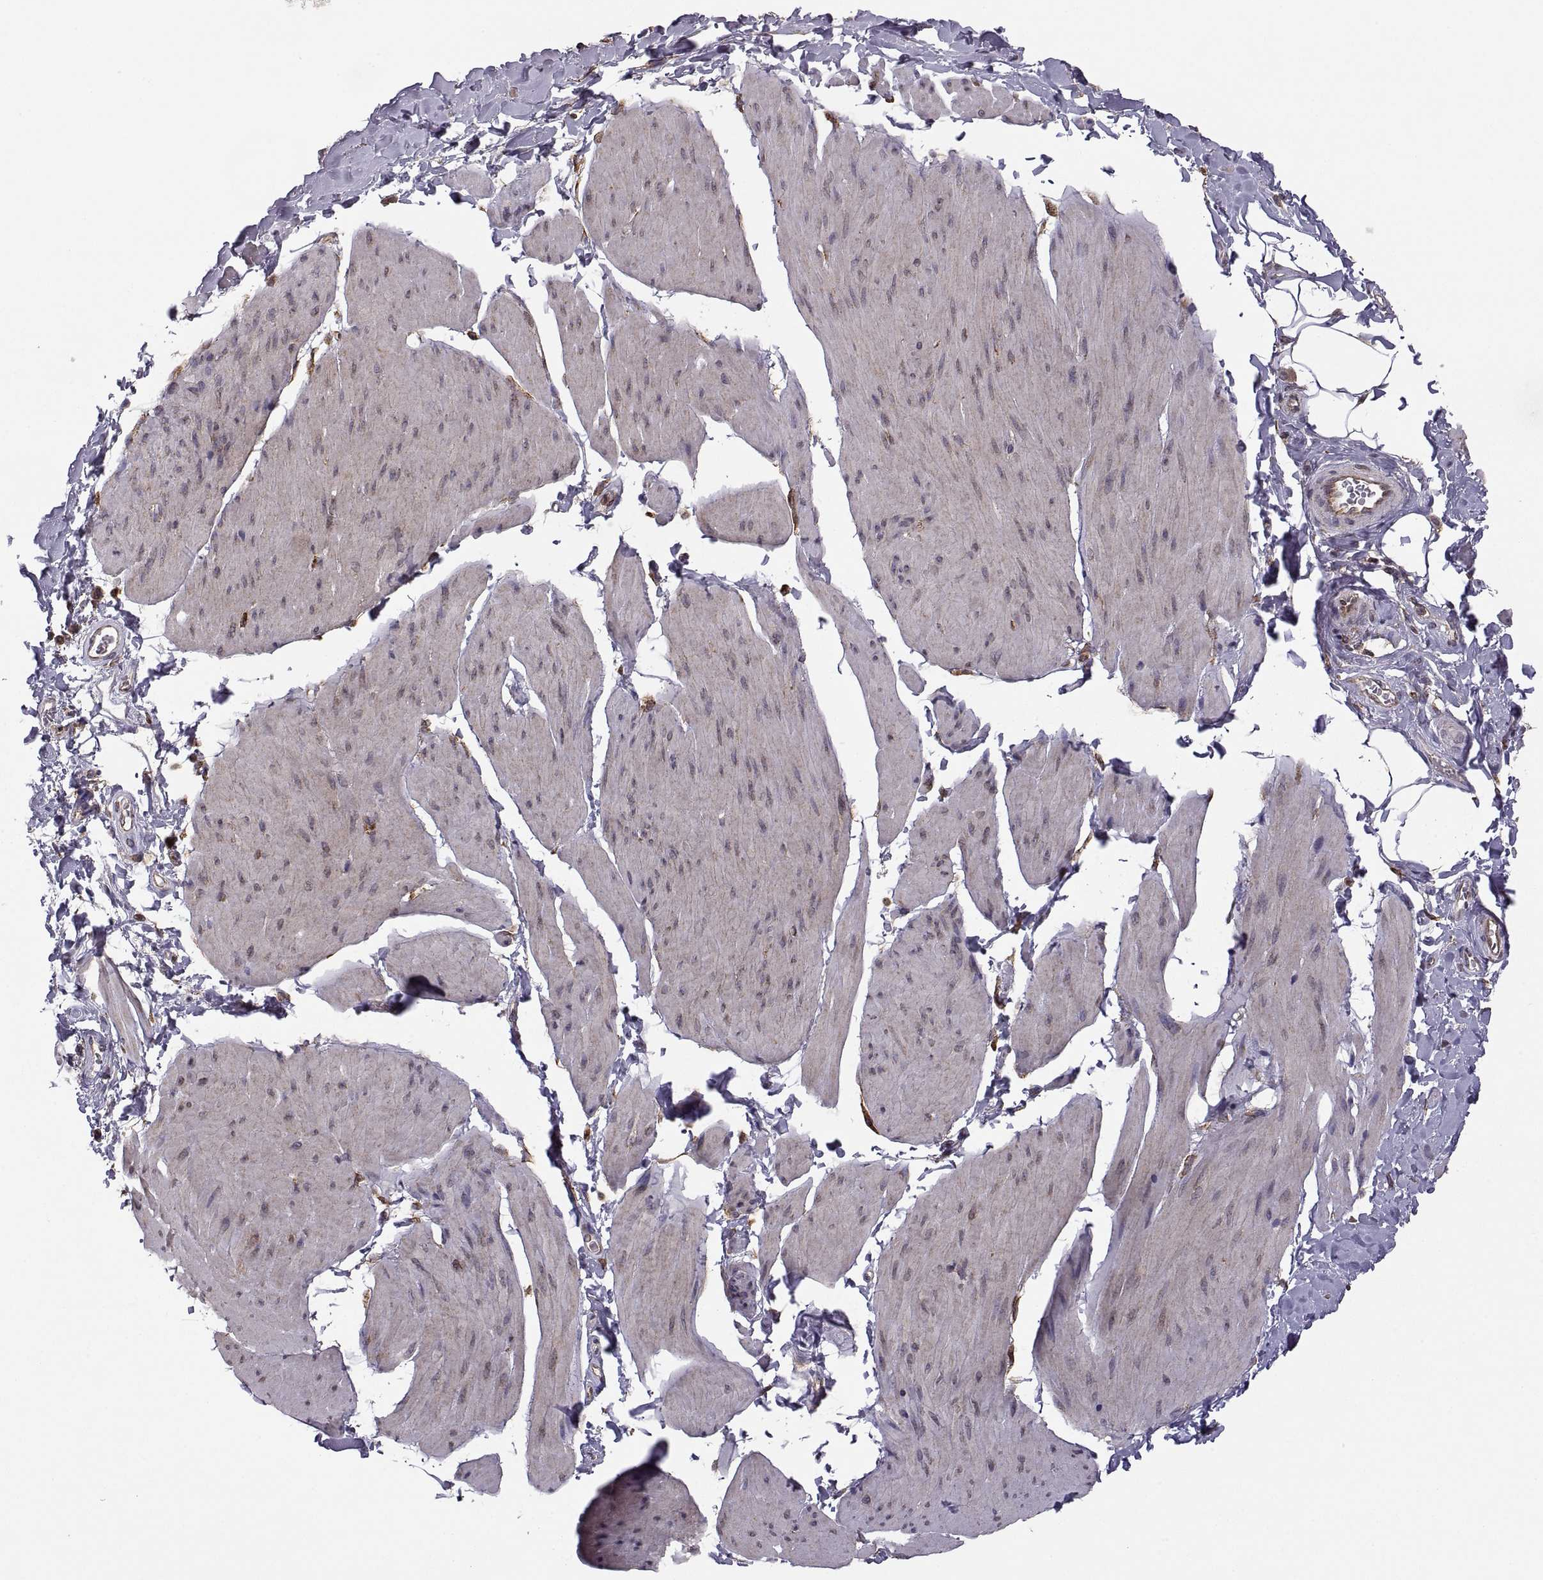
{"staining": {"intensity": "weak", "quantity": "25%-75%", "location": "cytoplasmic/membranous"}, "tissue": "smooth muscle", "cell_type": "Smooth muscle cells", "image_type": "normal", "snomed": [{"axis": "morphology", "description": "Normal tissue, NOS"}, {"axis": "topography", "description": "Adipose tissue"}, {"axis": "topography", "description": "Smooth muscle"}, {"axis": "topography", "description": "Peripheral nerve tissue"}], "caption": "Smooth muscle cells exhibit weak cytoplasmic/membranous staining in about 25%-75% of cells in normal smooth muscle. (IHC, brightfield microscopy, high magnification).", "gene": "PDIA3", "patient": {"sex": "male", "age": 83}}